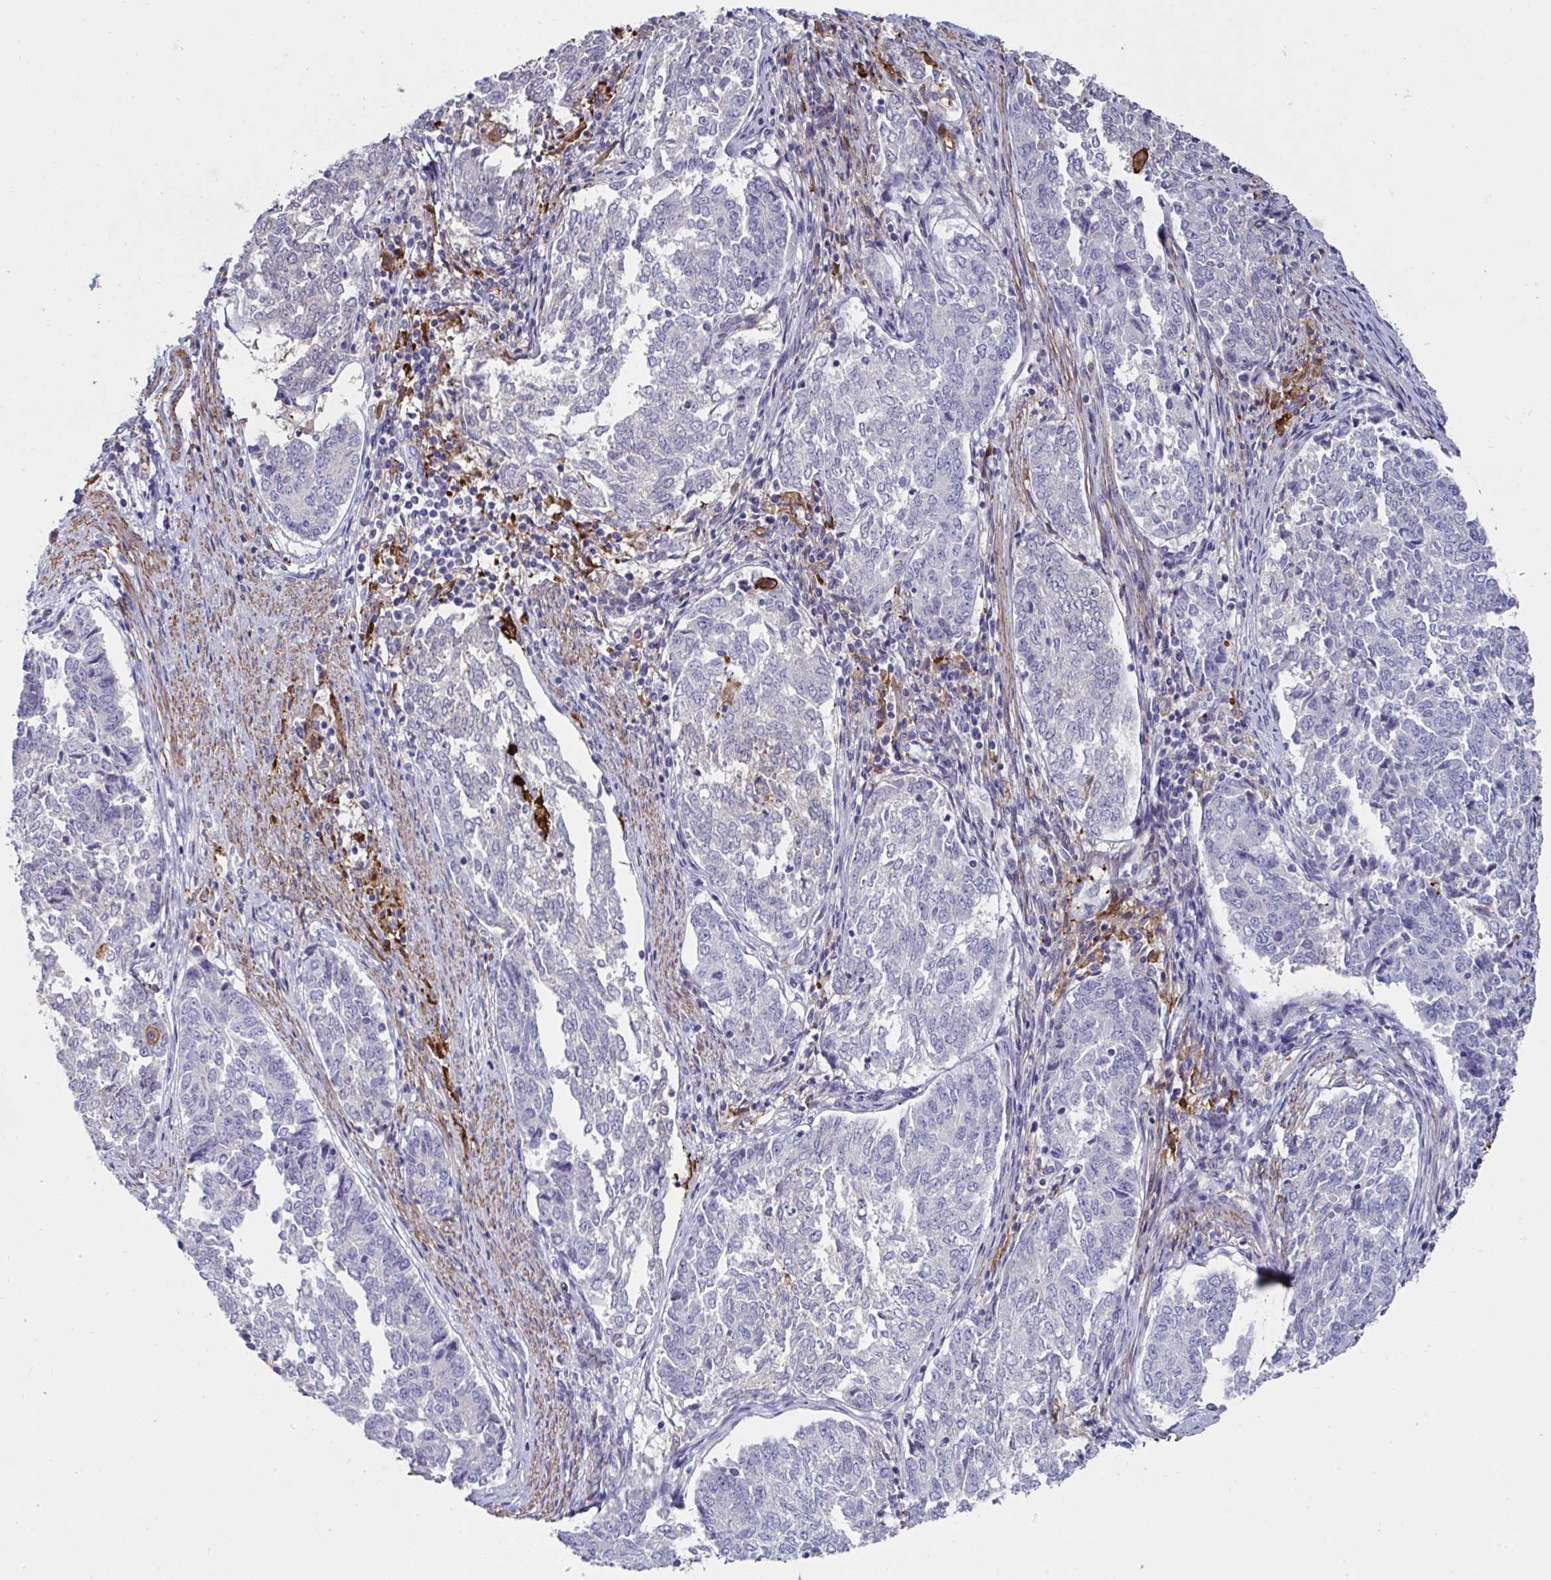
{"staining": {"intensity": "negative", "quantity": "none", "location": "none"}, "tissue": "endometrial cancer", "cell_type": "Tumor cells", "image_type": "cancer", "snomed": [{"axis": "morphology", "description": "Adenocarcinoma, NOS"}, {"axis": "topography", "description": "Endometrium"}], "caption": "Tumor cells are negative for brown protein staining in endometrial adenocarcinoma.", "gene": "FBXL13", "patient": {"sex": "female", "age": 80}}